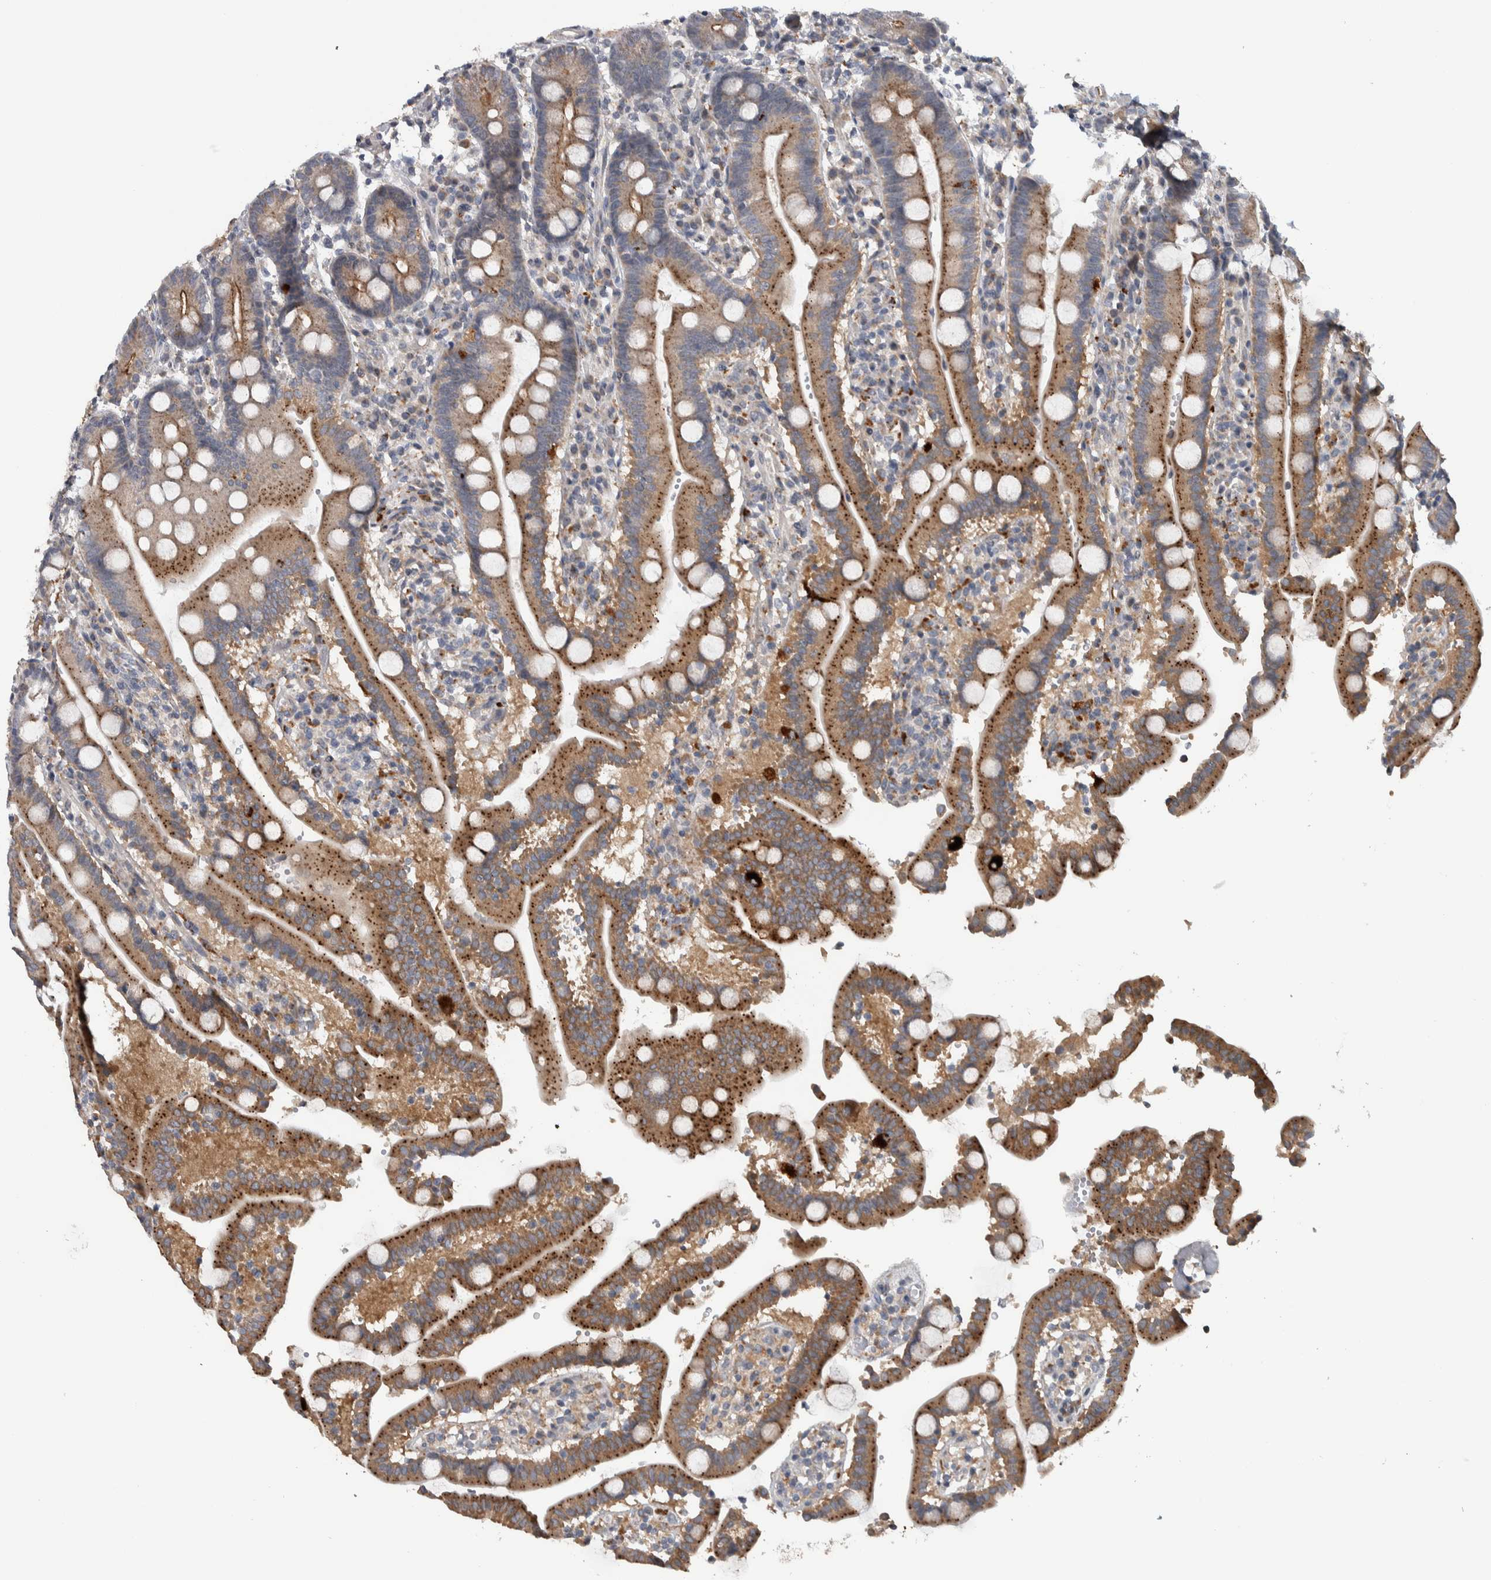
{"staining": {"intensity": "moderate", "quantity": ">75%", "location": "cytoplasmic/membranous"}, "tissue": "duodenum", "cell_type": "Glandular cells", "image_type": "normal", "snomed": [{"axis": "morphology", "description": "Normal tissue, NOS"}, {"axis": "topography", "description": "Small intestine, NOS"}], "caption": "High-power microscopy captured an immunohistochemistry (IHC) photomicrograph of unremarkable duodenum, revealing moderate cytoplasmic/membranous positivity in approximately >75% of glandular cells.", "gene": "FAM83G", "patient": {"sex": "female", "age": 71}}